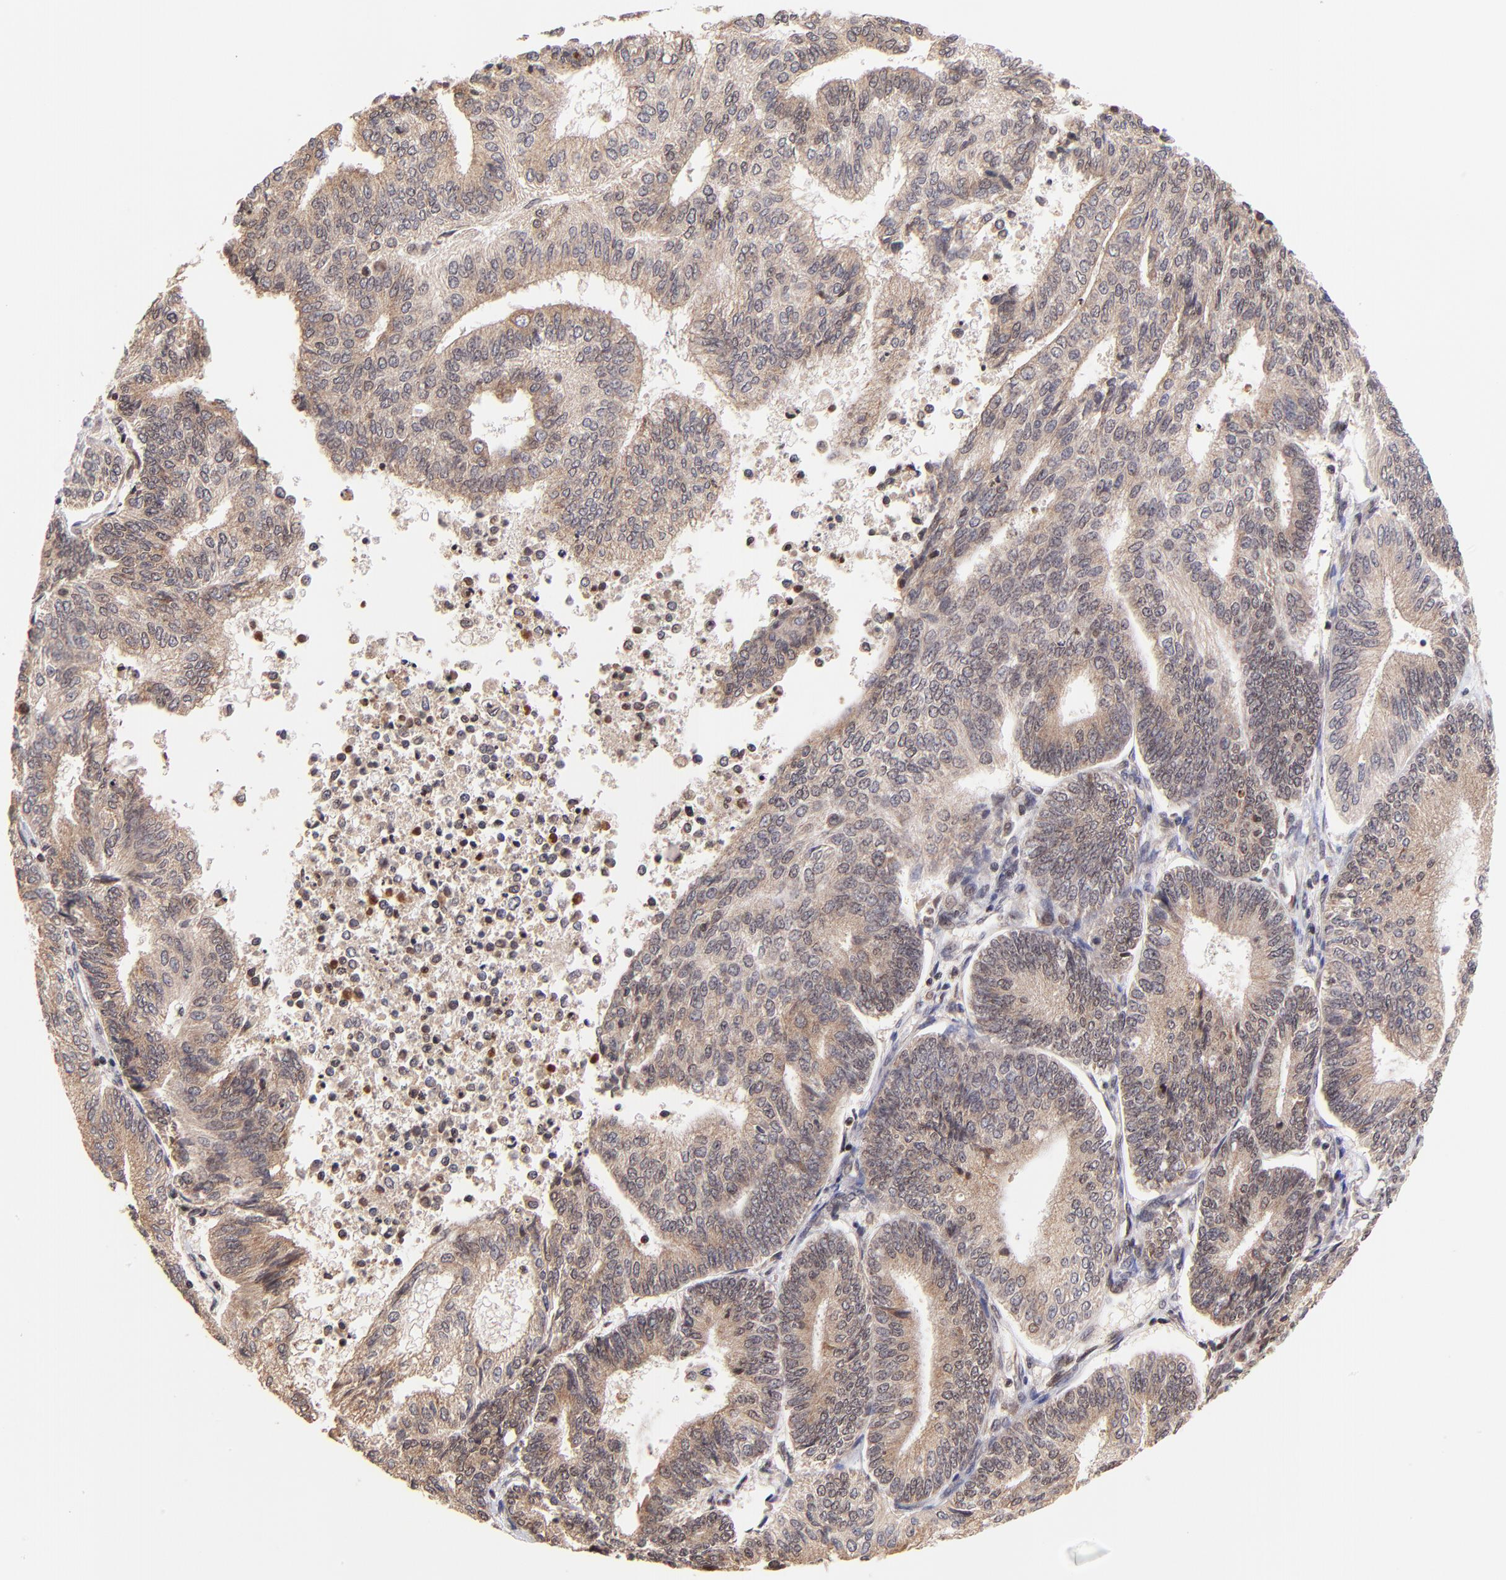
{"staining": {"intensity": "weak", "quantity": ">75%", "location": "cytoplasmic/membranous,nuclear"}, "tissue": "endometrial cancer", "cell_type": "Tumor cells", "image_type": "cancer", "snomed": [{"axis": "morphology", "description": "Adenocarcinoma, NOS"}, {"axis": "topography", "description": "Endometrium"}], "caption": "An IHC micrograph of tumor tissue is shown. Protein staining in brown highlights weak cytoplasmic/membranous and nuclear positivity in endometrial adenocarcinoma within tumor cells.", "gene": "WDR25", "patient": {"sex": "female", "age": 55}}